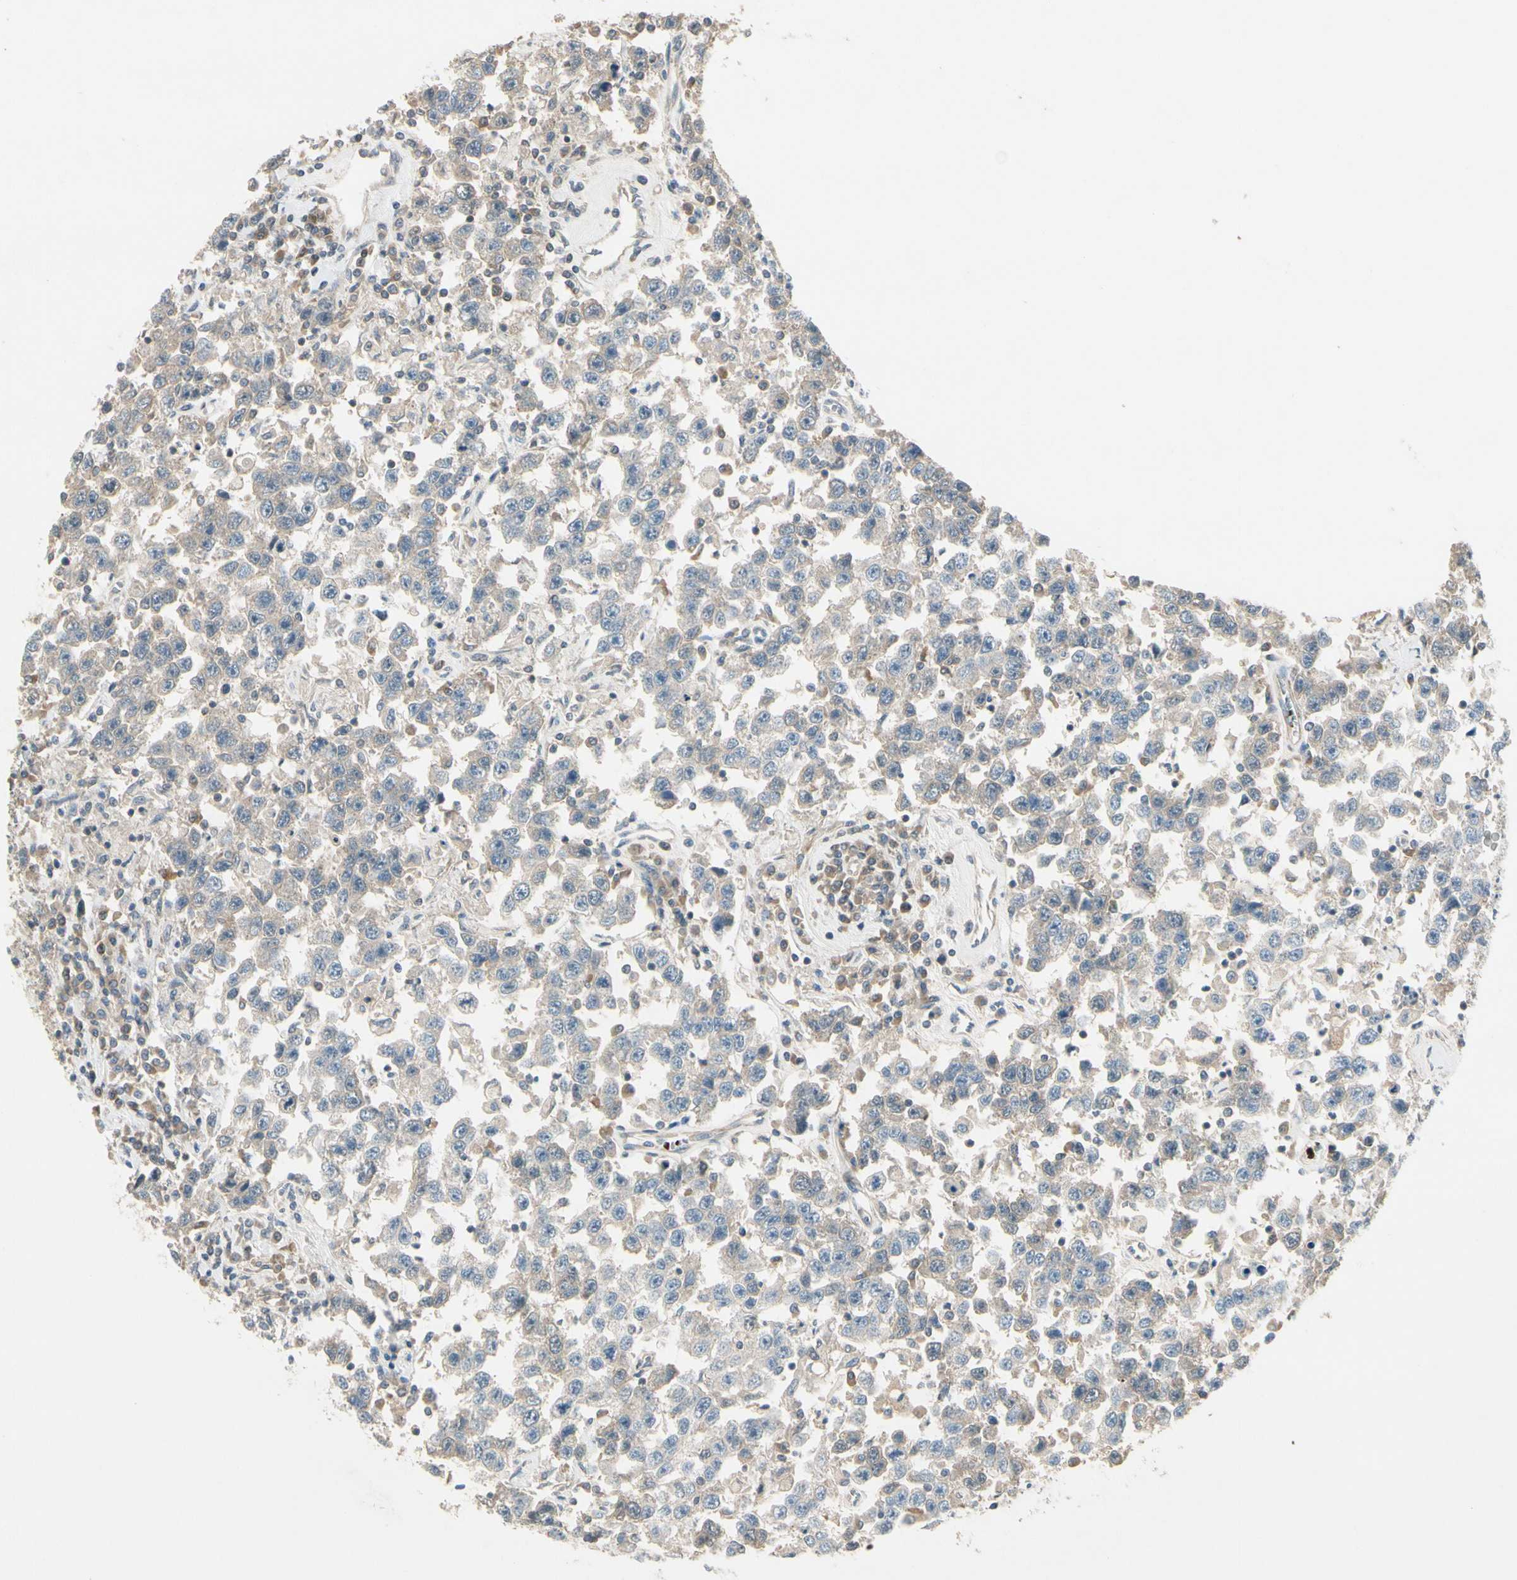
{"staining": {"intensity": "negative", "quantity": "none", "location": "none"}, "tissue": "testis cancer", "cell_type": "Tumor cells", "image_type": "cancer", "snomed": [{"axis": "morphology", "description": "Seminoma, NOS"}, {"axis": "topography", "description": "Testis"}], "caption": "This is an immunohistochemistry (IHC) histopathology image of seminoma (testis). There is no staining in tumor cells.", "gene": "PPP3CB", "patient": {"sex": "male", "age": 41}}